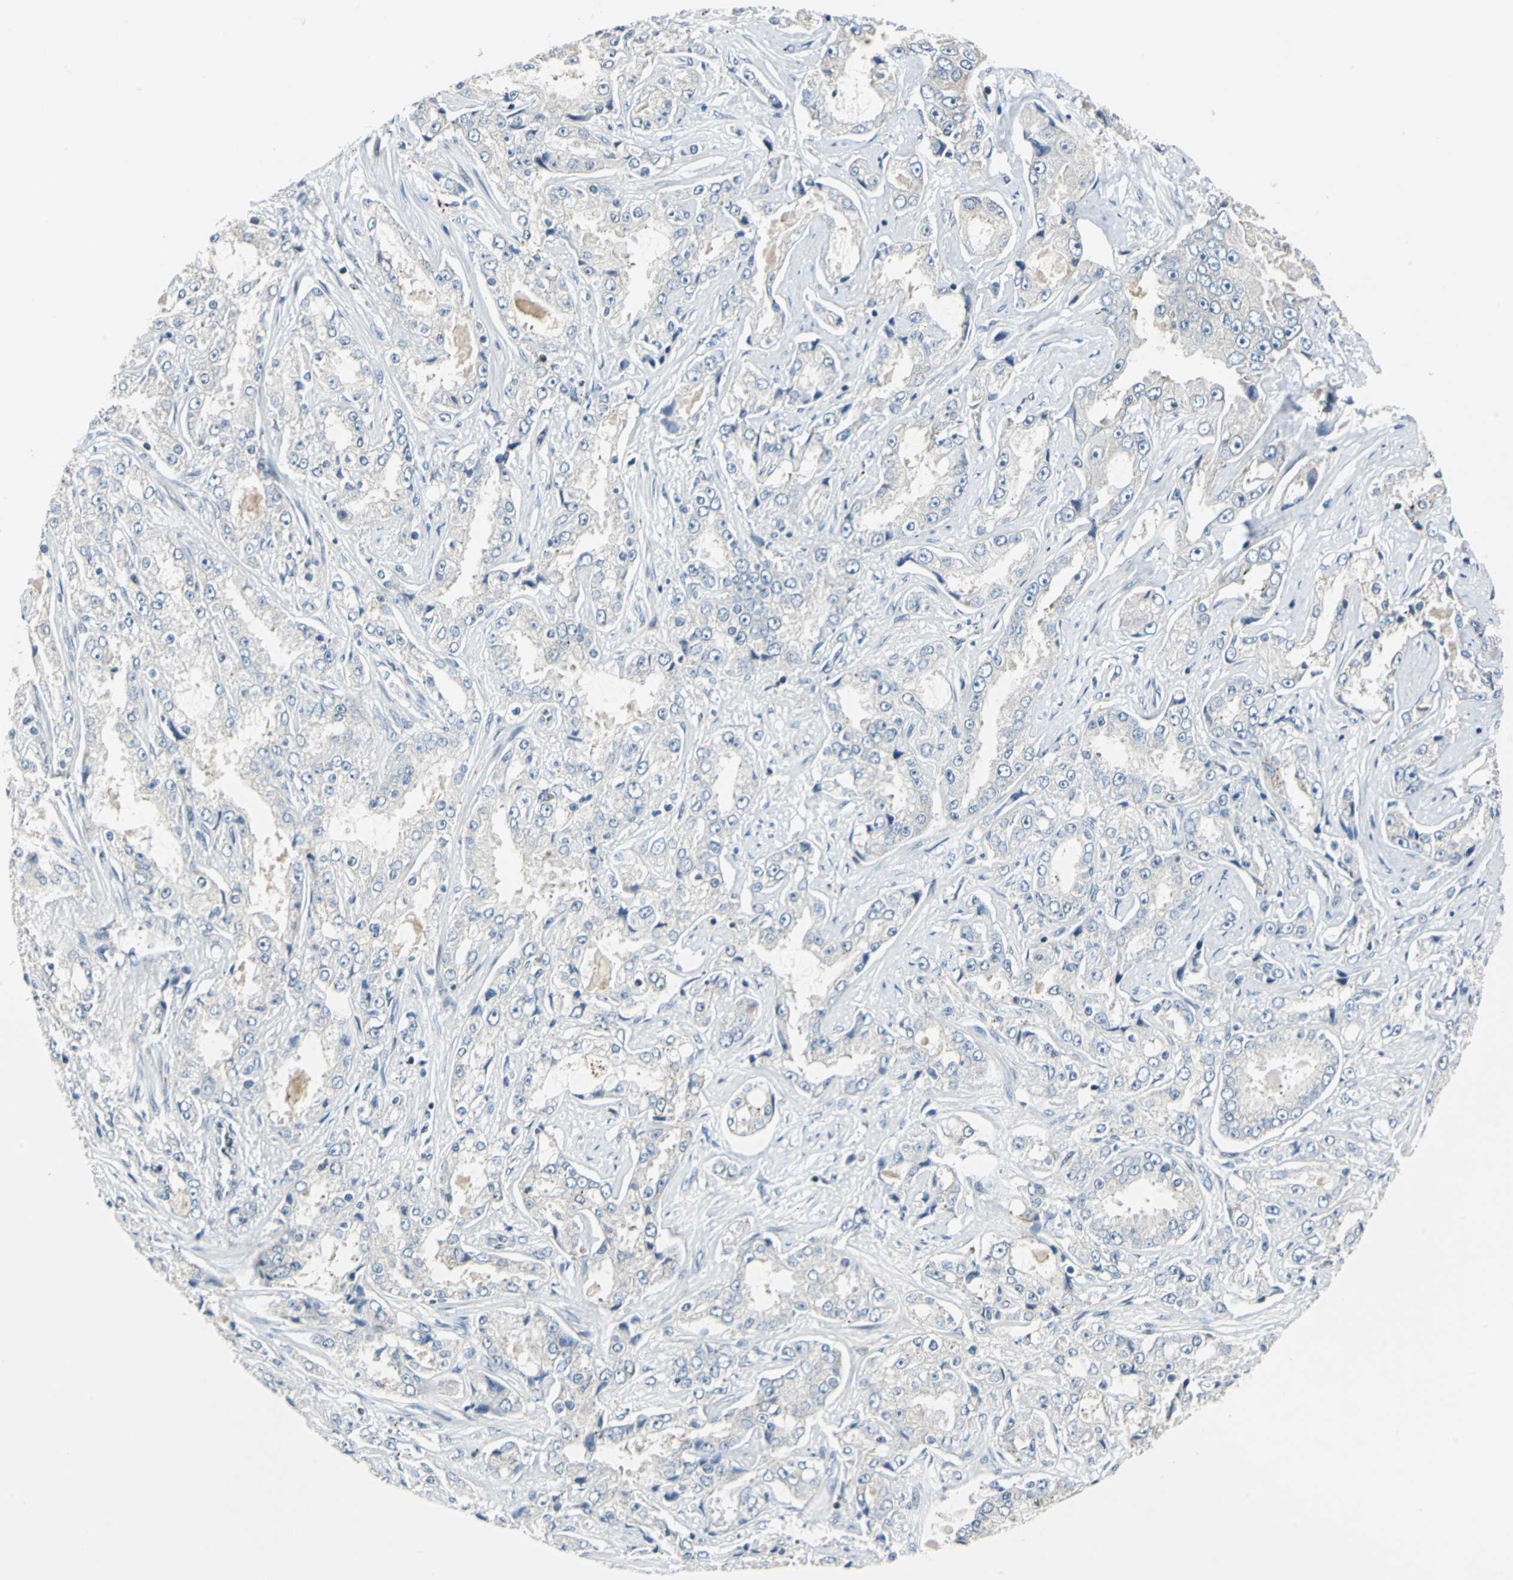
{"staining": {"intensity": "negative", "quantity": "none", "location": "none"}, "tissue": "prostate cancer", "cell_type": "Tumor cells", "image_type": "cancer", "snomed": [{"axis": "morphology", "description": "Adenocarcinoma, High grade"}, {"axis": "topography", "description": "Prostate"}], "caption": "High magnification brightfield microscopy of prostate cancer stained with DAB (brown) and counterstained with hematoxylin (blue): tumor cells show no significant expression. Brightfield microscopy of IHC stained with DAB (3,3'-diaminobenzidine) (brown) and hematoxylin (blue), captured at high magnification.", "gene": "HCFC2", "patient": {"sex": "male", "age": 73}}